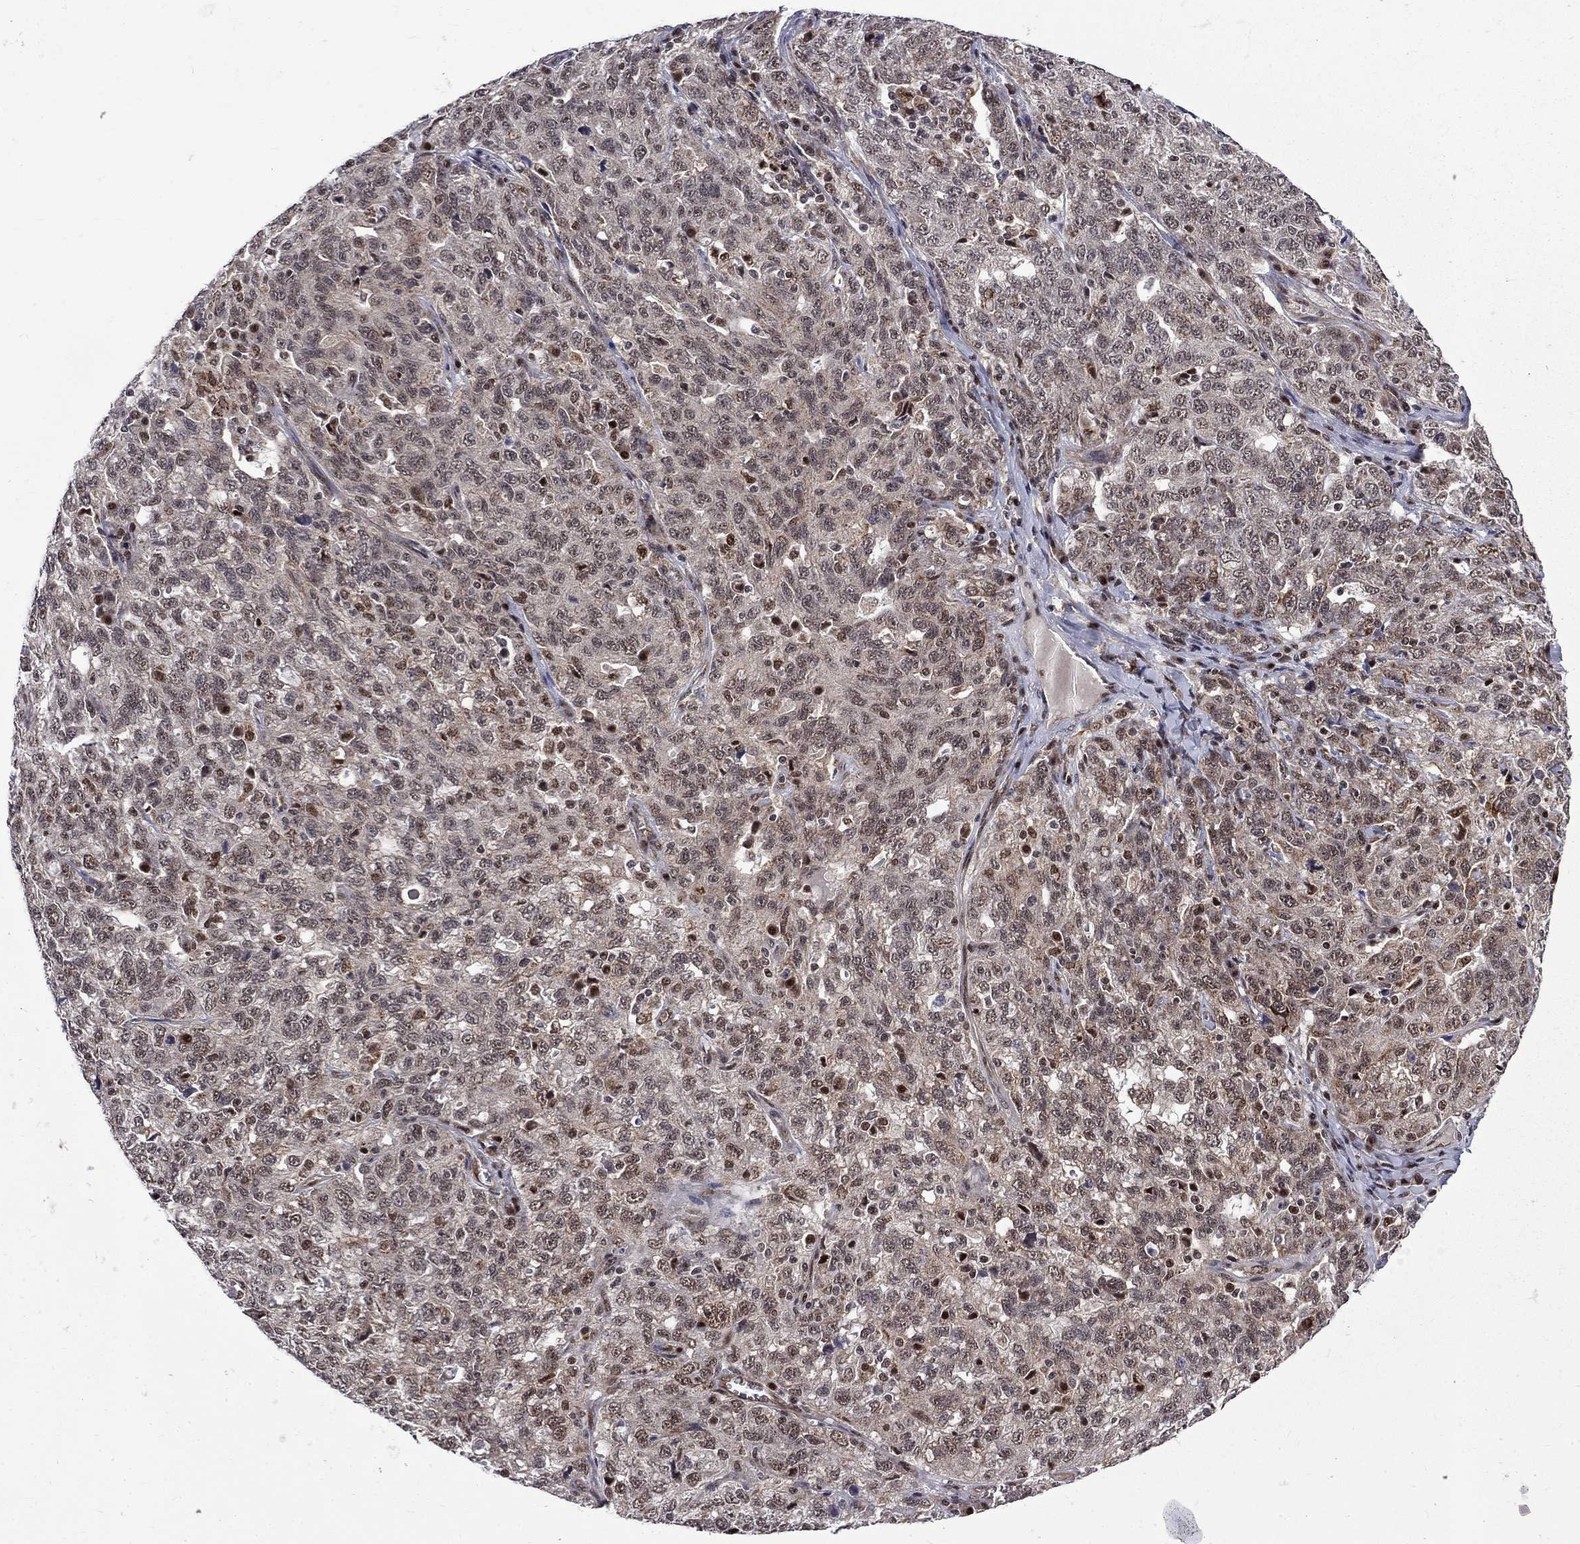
{"staining": {"intensity": "negative", "quantity": "none", "location": "none"}, "tissue": "ovarian cancer", "cell_type": "Tumor cells", "image_type": "cancer", "snomed": [{"axis": "morphology", "description": "Cystadenocarcinoma, serous, NOS"}, {"axis": "topography", "description": "Ovary"}], "caption": "Immunohistochemistry histopathology image of human ovarian serous cystadenocarcinoma stained for a protein (brown), which shows no staining in tumor cells.", "gene": "KPNA3", "patient": {"sex": "female", "age": 71}}